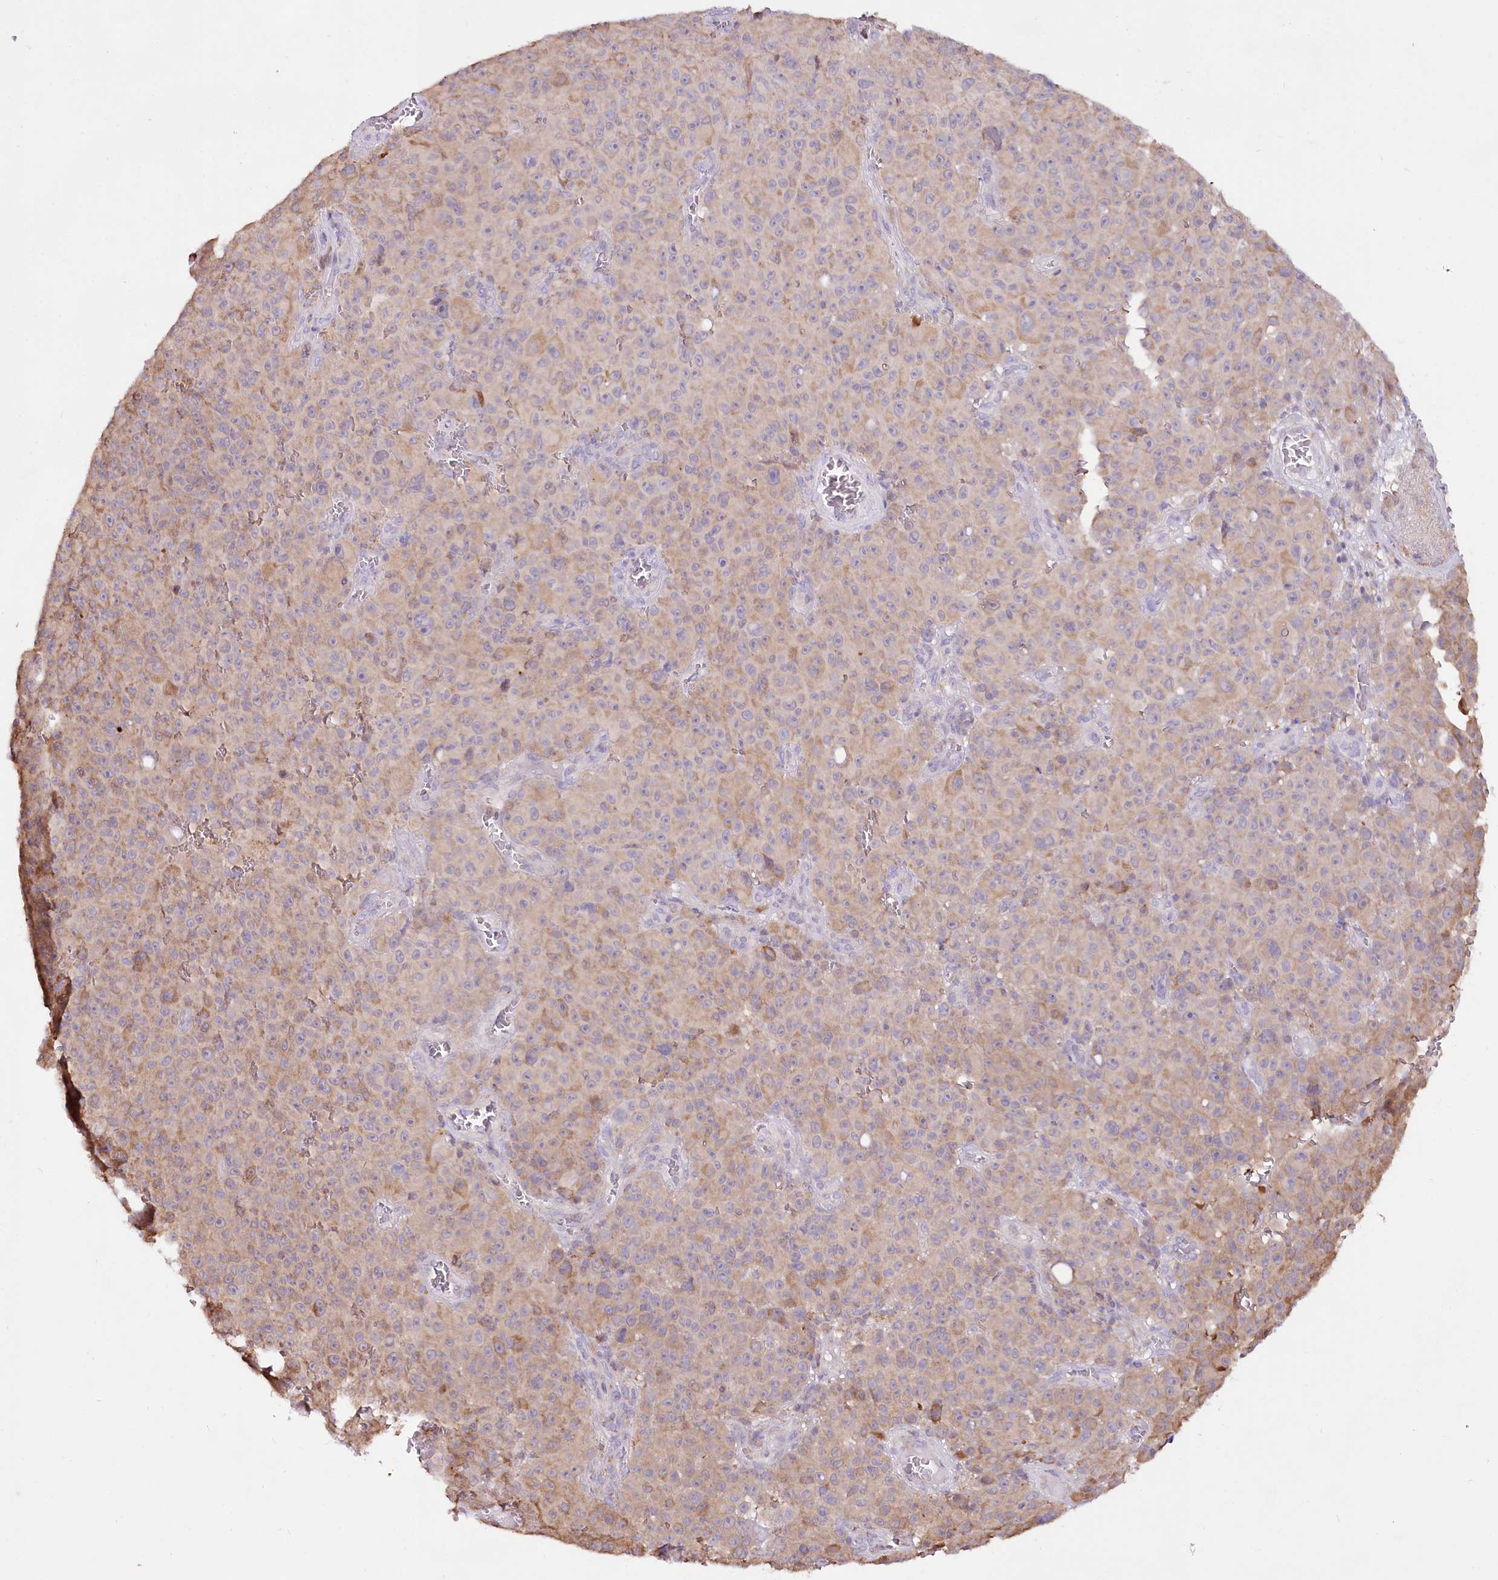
{"staining": {"intensity": "weak", "quantity": ">75%", "location": "cytoplasmic/membranous"}, "tissue": "melanoma", "cell_type": "Tumor cells", "image_type": "cancer", "snomed": [{"axis": "morphology", "description": "Malignant melanoma, NOS"}, {"axis": "topography", "description": "Skin"}], "caption": "Protein staining reveals weak cytoplasmic/membranous expression in approximately >75% of tumor cells in malignant melanoma. (IHC, brightfield microscopy, high magnification).", "gene": "TASOR2", "patient": {"sex": "female", "age": 82}}